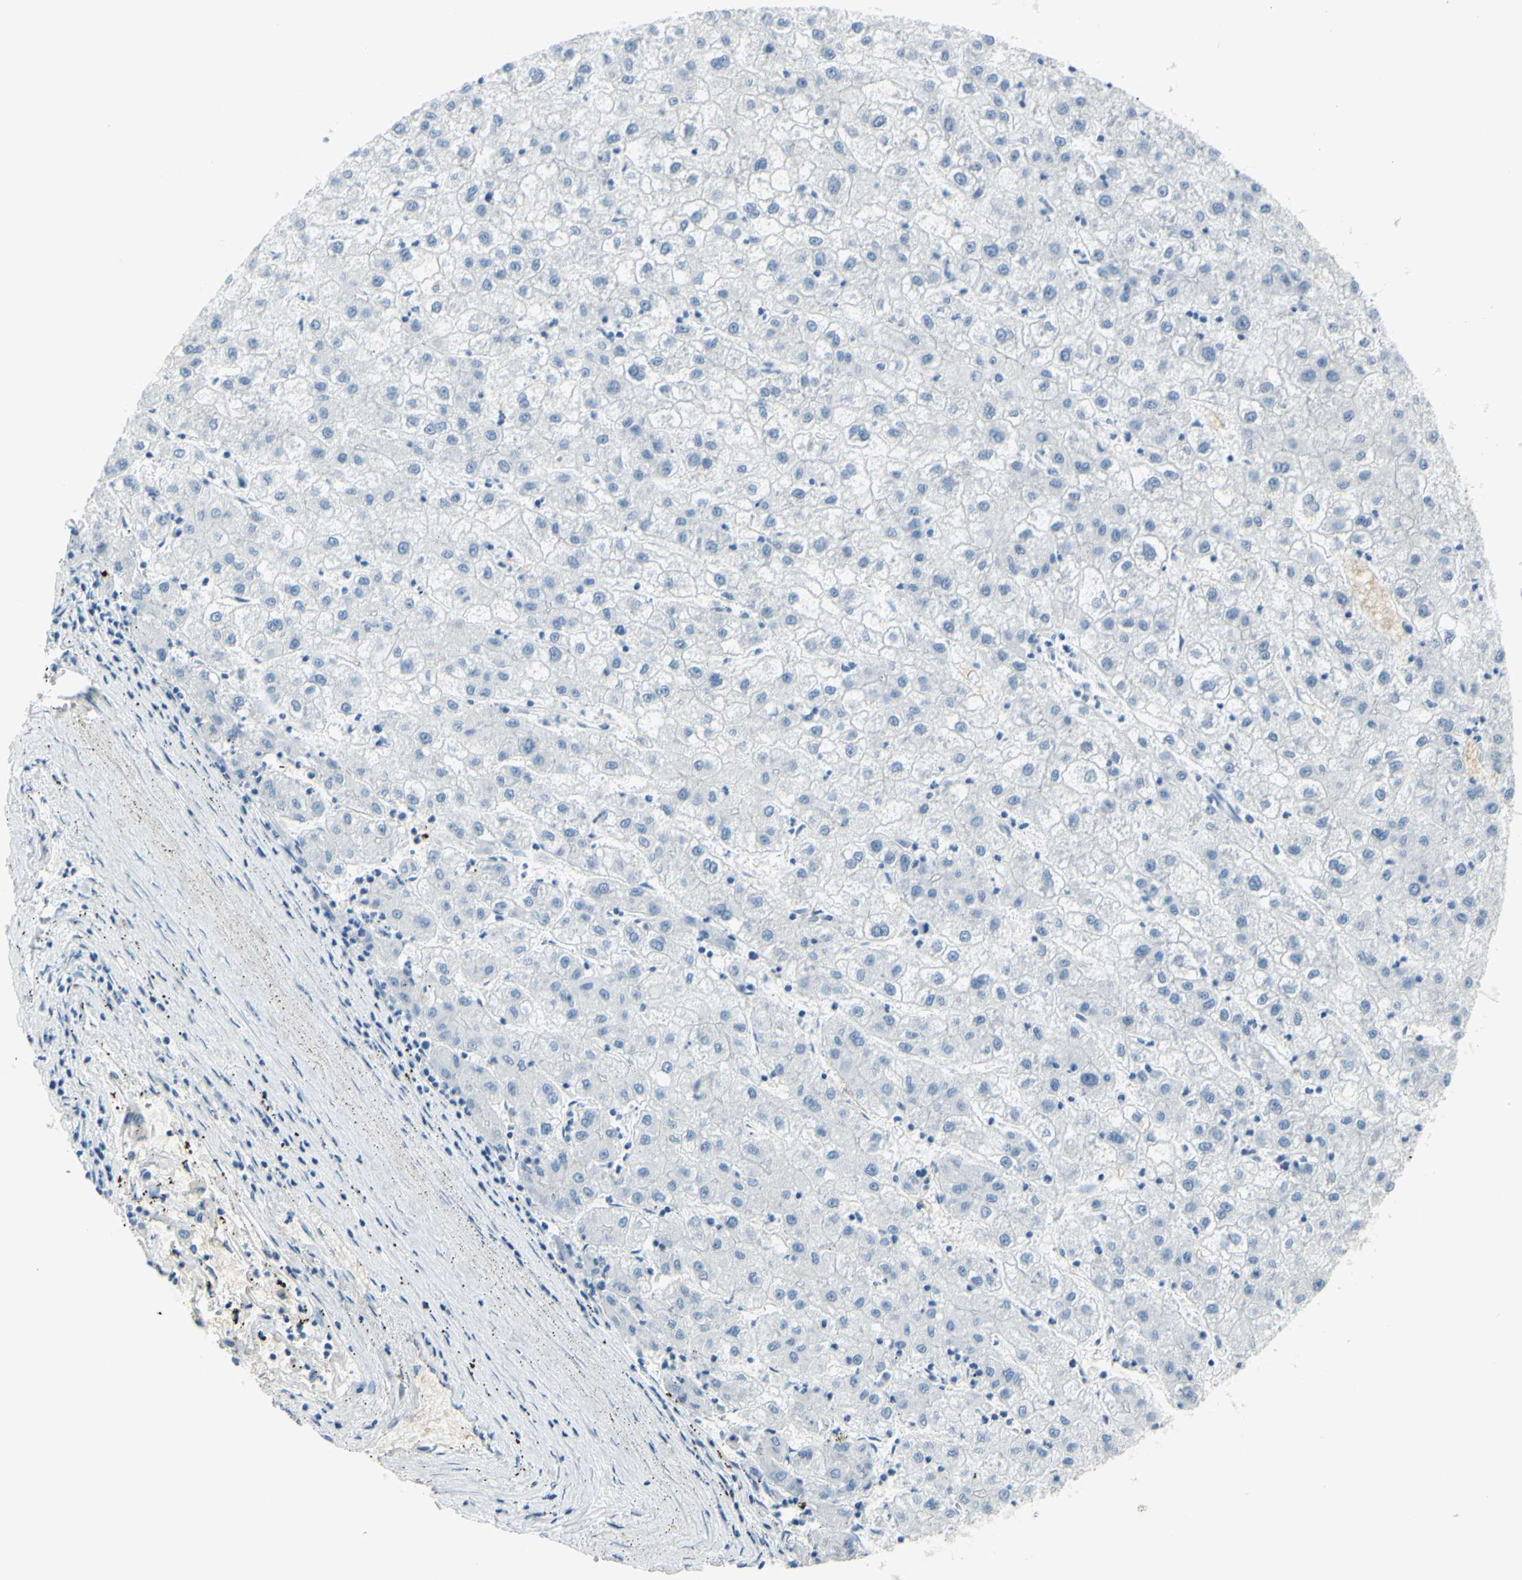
{"staining": {"intensity": "negative", "quantity": "none", "location": "none"}, "tissue": "liver cancer", "cell_type": "Tumor cells", "image_type": "cancer", "snomed": [{"axis": "morphology", "description": "Carcinoma, Hepatocellular, NOS"}, {"axis": "topography", "description": "Liver"}], "caption": "There is no significant expression in tumor cells of liver cancer (hepatocellular carcinoma).", "gene": "FRMD4B", "patient": {"sex": "male", "age": 72}}